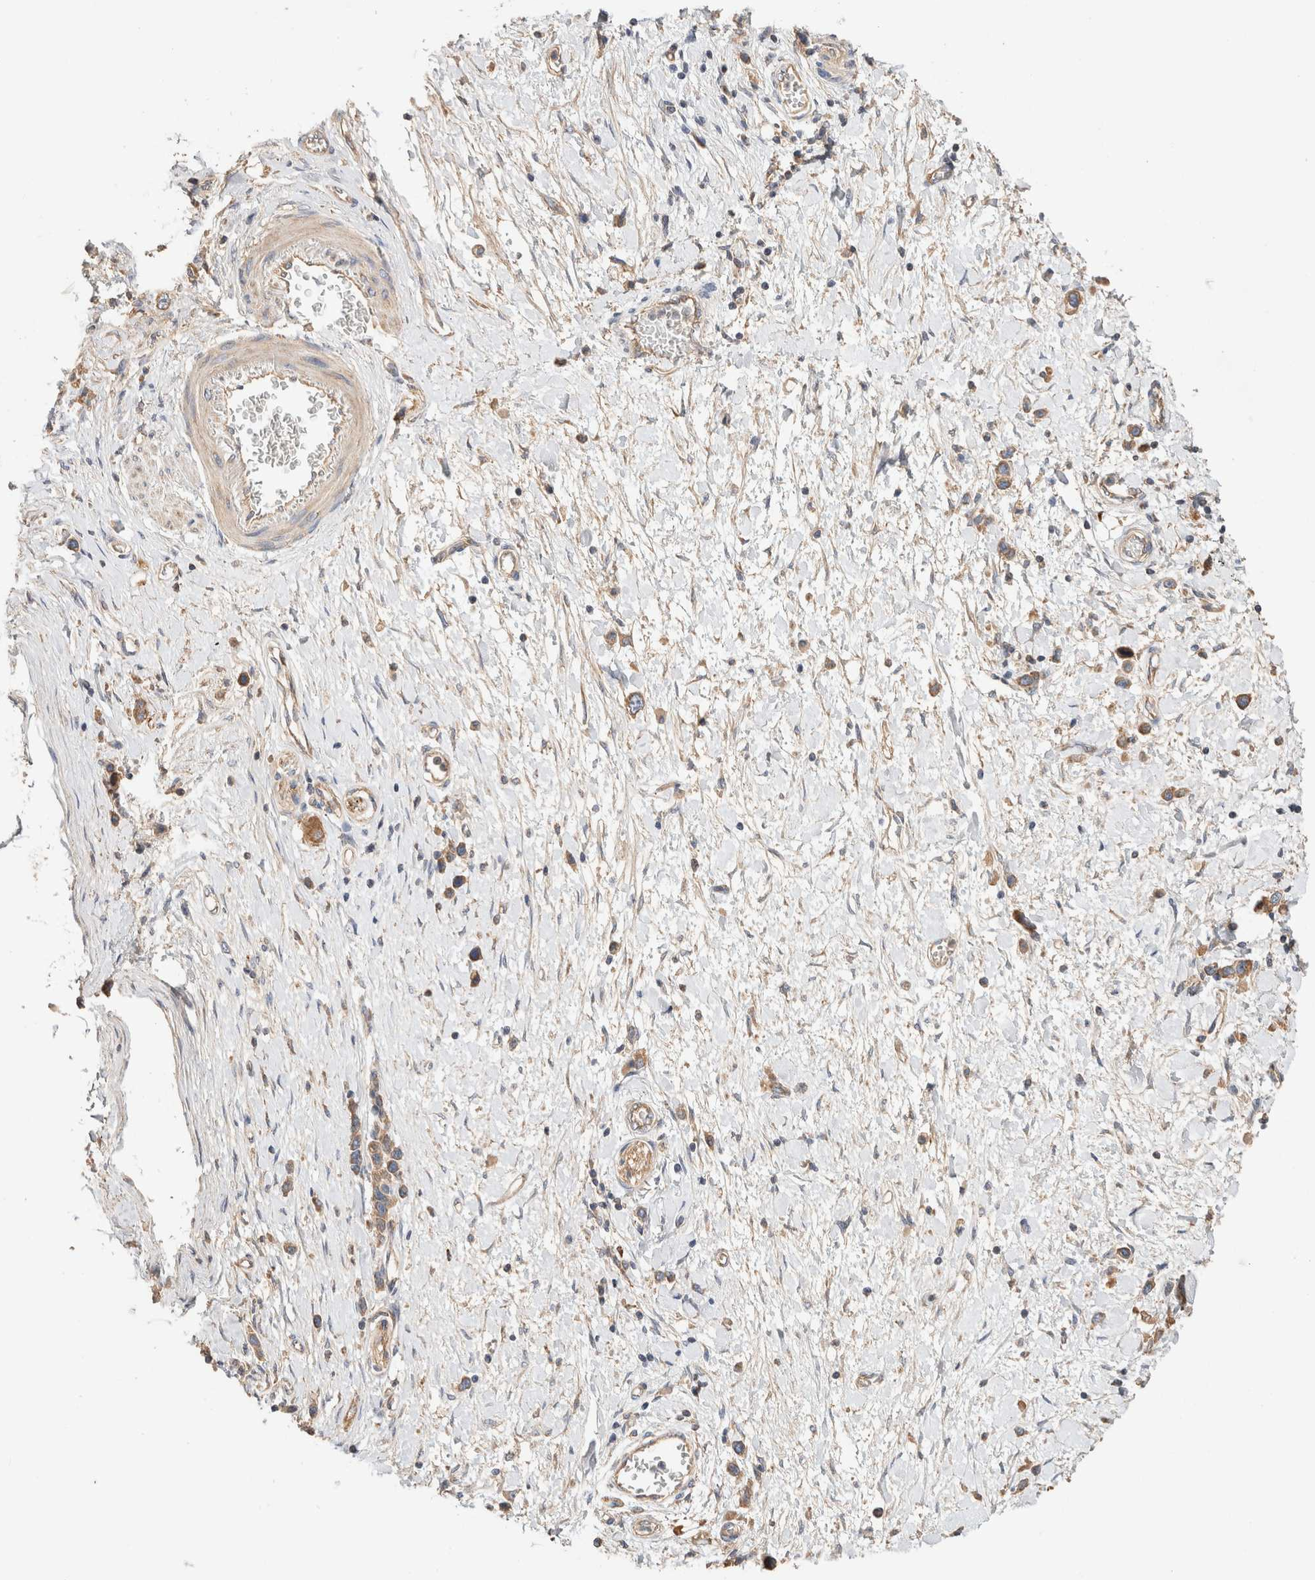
{"staining": {"intensity": "moderate", "quantity": ">75%", "location": "cytoplasmic/membranous"}, "tissue": "stomach cancer", "cell_type": "Tumor cells", "image_type": "cancer", "snomed": [{"axis": "morphology", "description": "Adenocarcinoma, NOS"}, {"axis": "topography", "description": "Stomach"}], "caption": "A brown stain highlights moderate cytoplasmic/membranous positivity of a protein in human adenocarcinoma (stomach) tumor cells.", "gene": "B3GNTL1", "patient": {"sex": "female", "age": 65}}